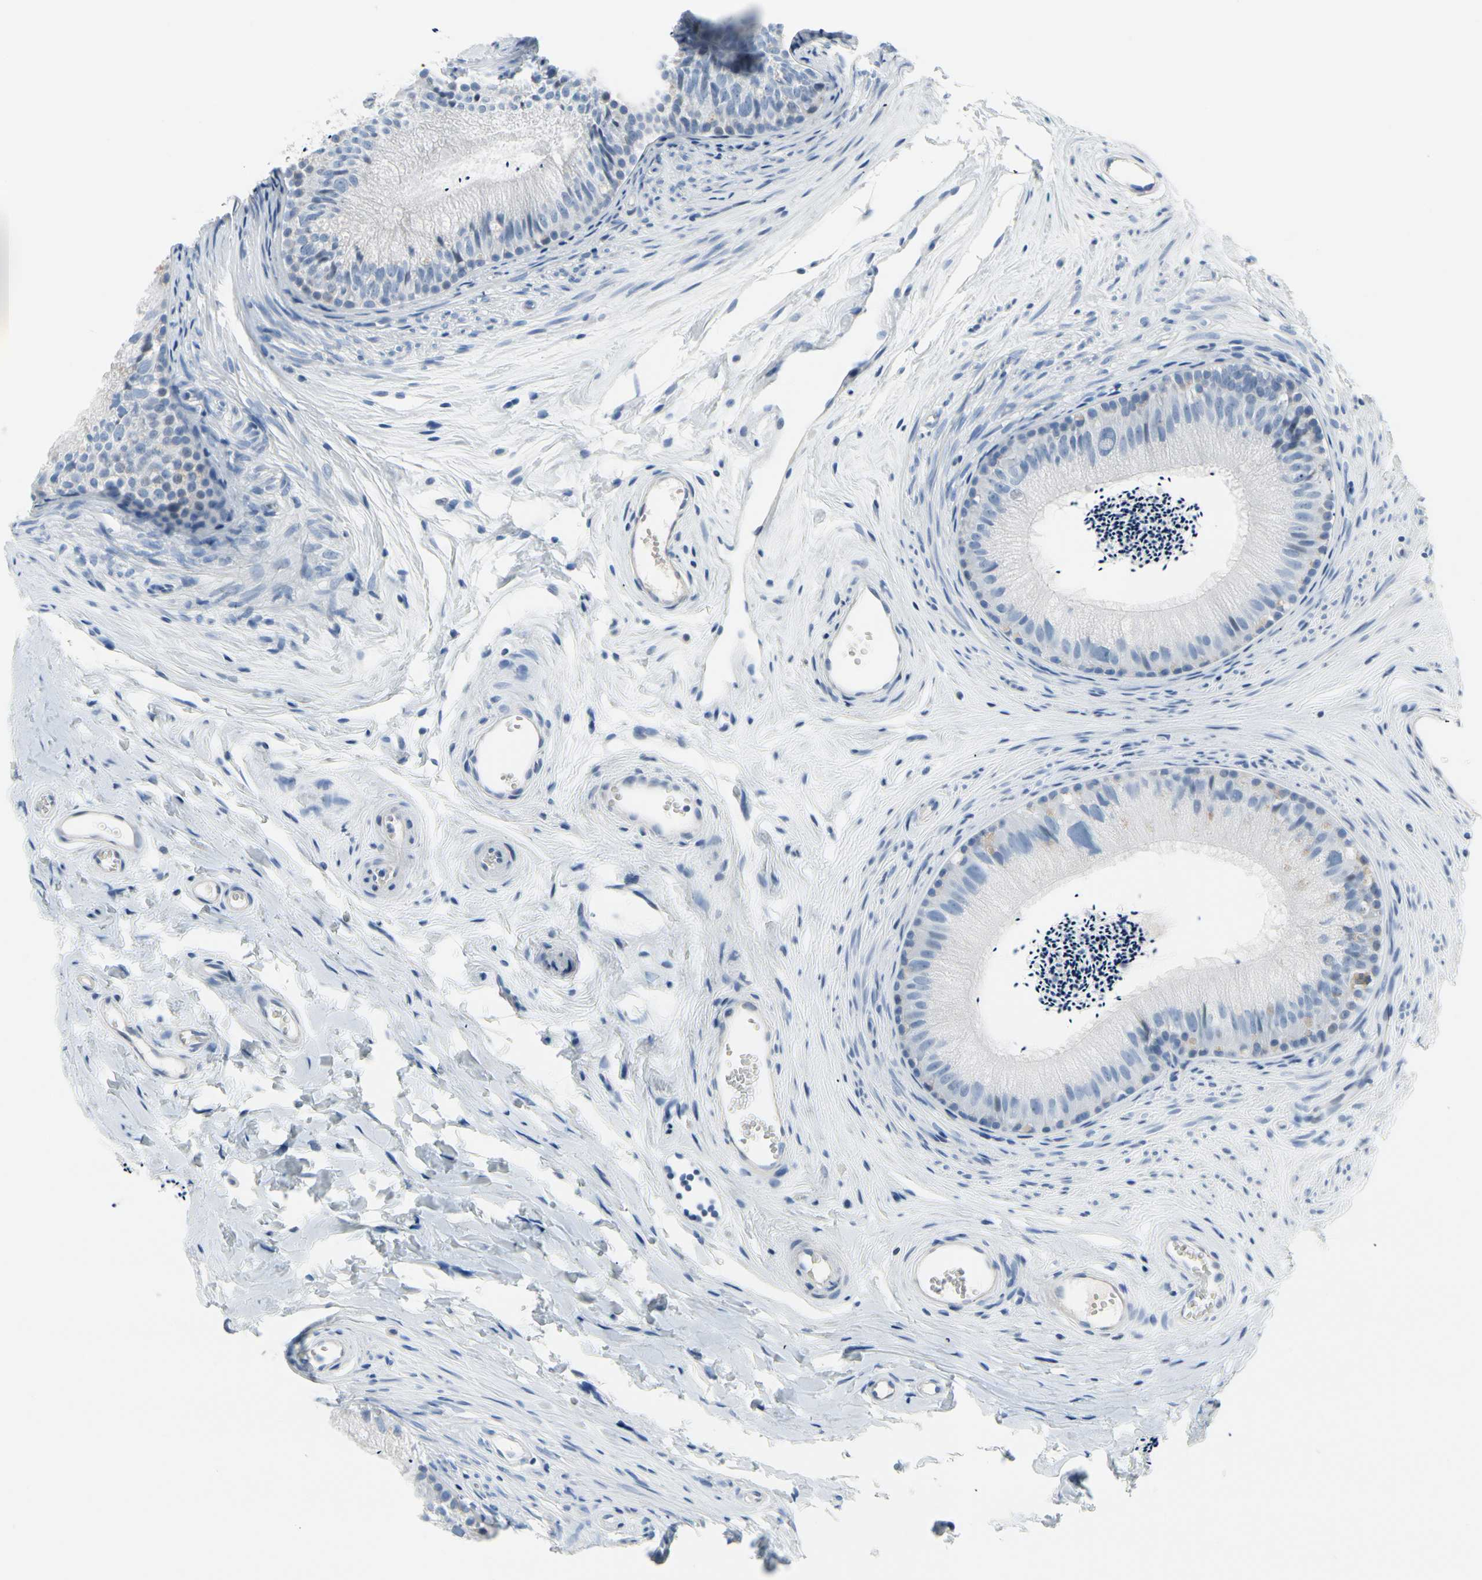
{"staining": {"intensity": "weak", "quantity": "<25%", "location": "cytoplasmic/membranous"}, "tissue": "epididymis", "cell_type": "Glandular cells", "image_type": "normal", "snomed": [{"axis": "morphology", "description": "Normal tissue, NOS"}, {"axis": "topography", "description": "Epididymis"}], "caption": "This is an IHC micrograph of unremarkable epididymis. There is no positivity in glandular cells.", "gene": "MUC5B", "patient": {"sex": "male", "age": 56}}